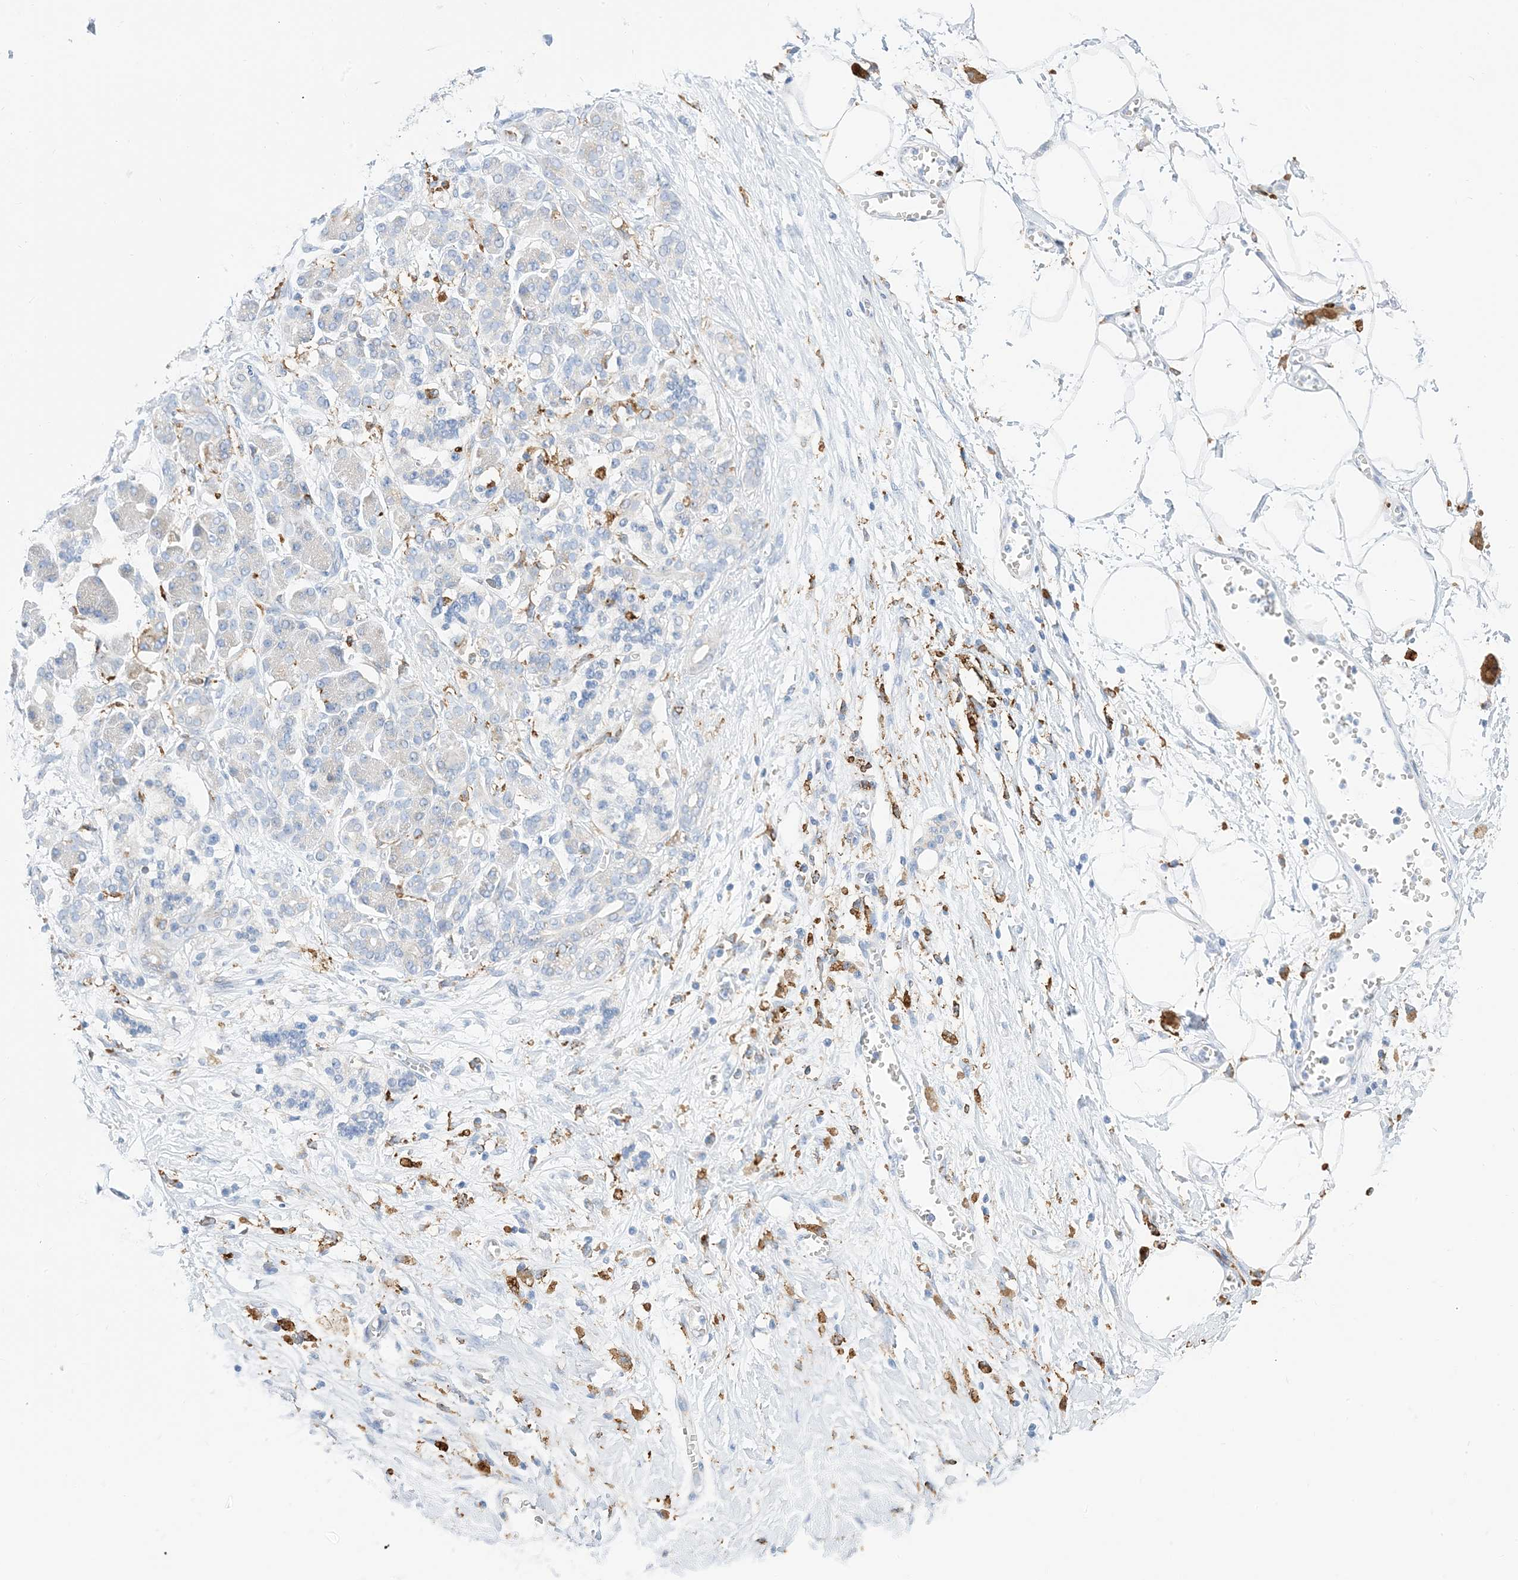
{"staining": {"intensity": "negative", "quantity": "none", "location": "none"}, "tissue": "adipose tissue", "cell_type": "Adipocytes", "image_type": "normal", "snomed": [{"axis": "morphology", "description": "Normal tissue, NOS"}, {"axis": "morphology", "description": "Adenocarcinoma, NOS"}, {"axis": "topography", "description": "Pancreas"}, {"axis": "topography", "description": "Peripheral nerve tissue"}], "caption": "DAB (3,3'-diaminobenzidine) immunohistochemical staining of unremarkable adipose tissue displays no significant positivity in adipocytes.", "gene": "DPH3", "patient": {"sex": "male", "age": 59}}